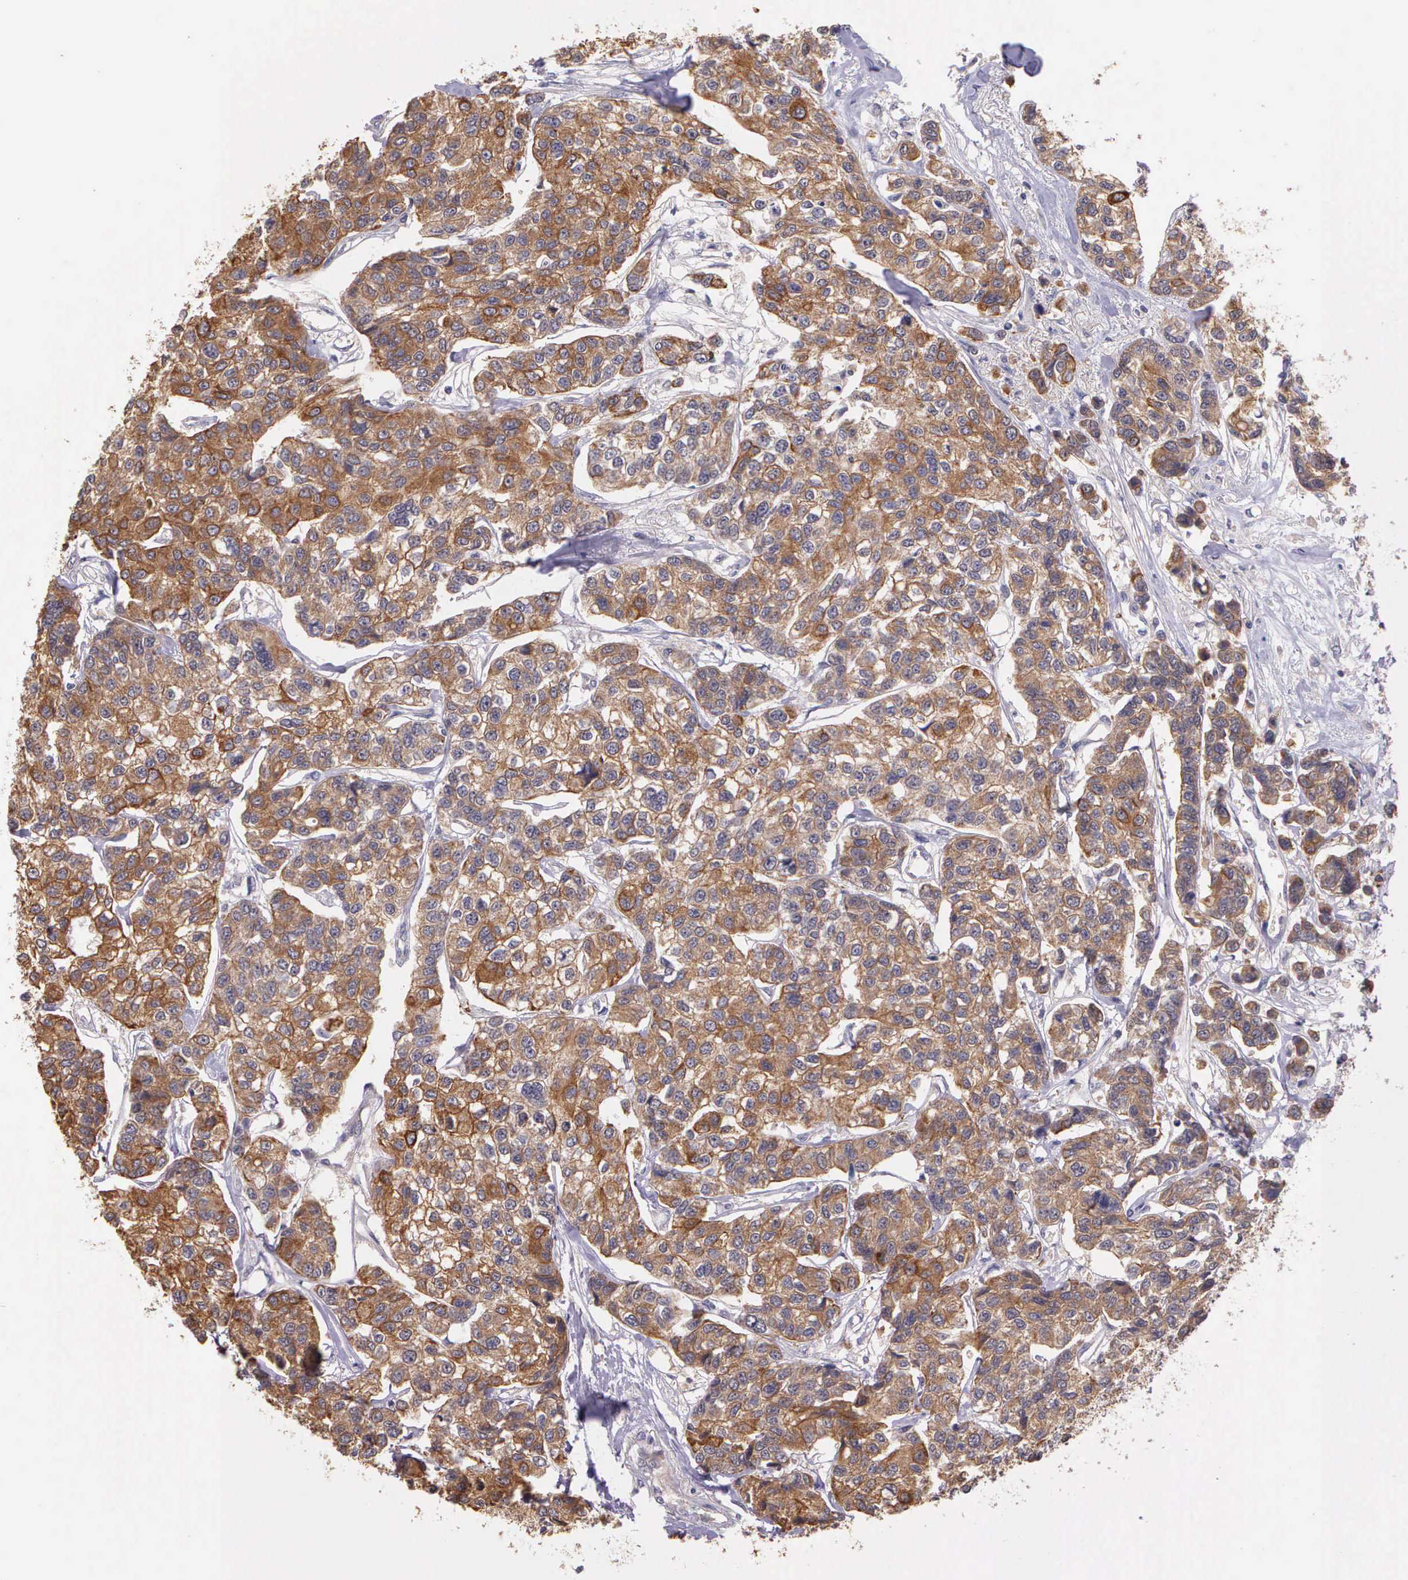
{"staining": {"intensity": "moderate", "quantity": ">75%", "location": "cytoplasmic/membranous"}, "tissue": "breast cancer", "cell_type": "Tumor cells", "image_type": "cancer", "snomed": [{"axis": "morphology", "description": "Duct carcinoma"}, {"axis": "topography", "description": "Breast"}], "caption": "This micrograph displays breast cancer stained with immunohistochemistry to label a protein in brown. The cytoplasmic/membranous of tumor cells show moderate positivity for the protein. Nuclei are counter-stained blue.", "gene": "IGBP1", "patient": {"sex": "female", "age": 51}}